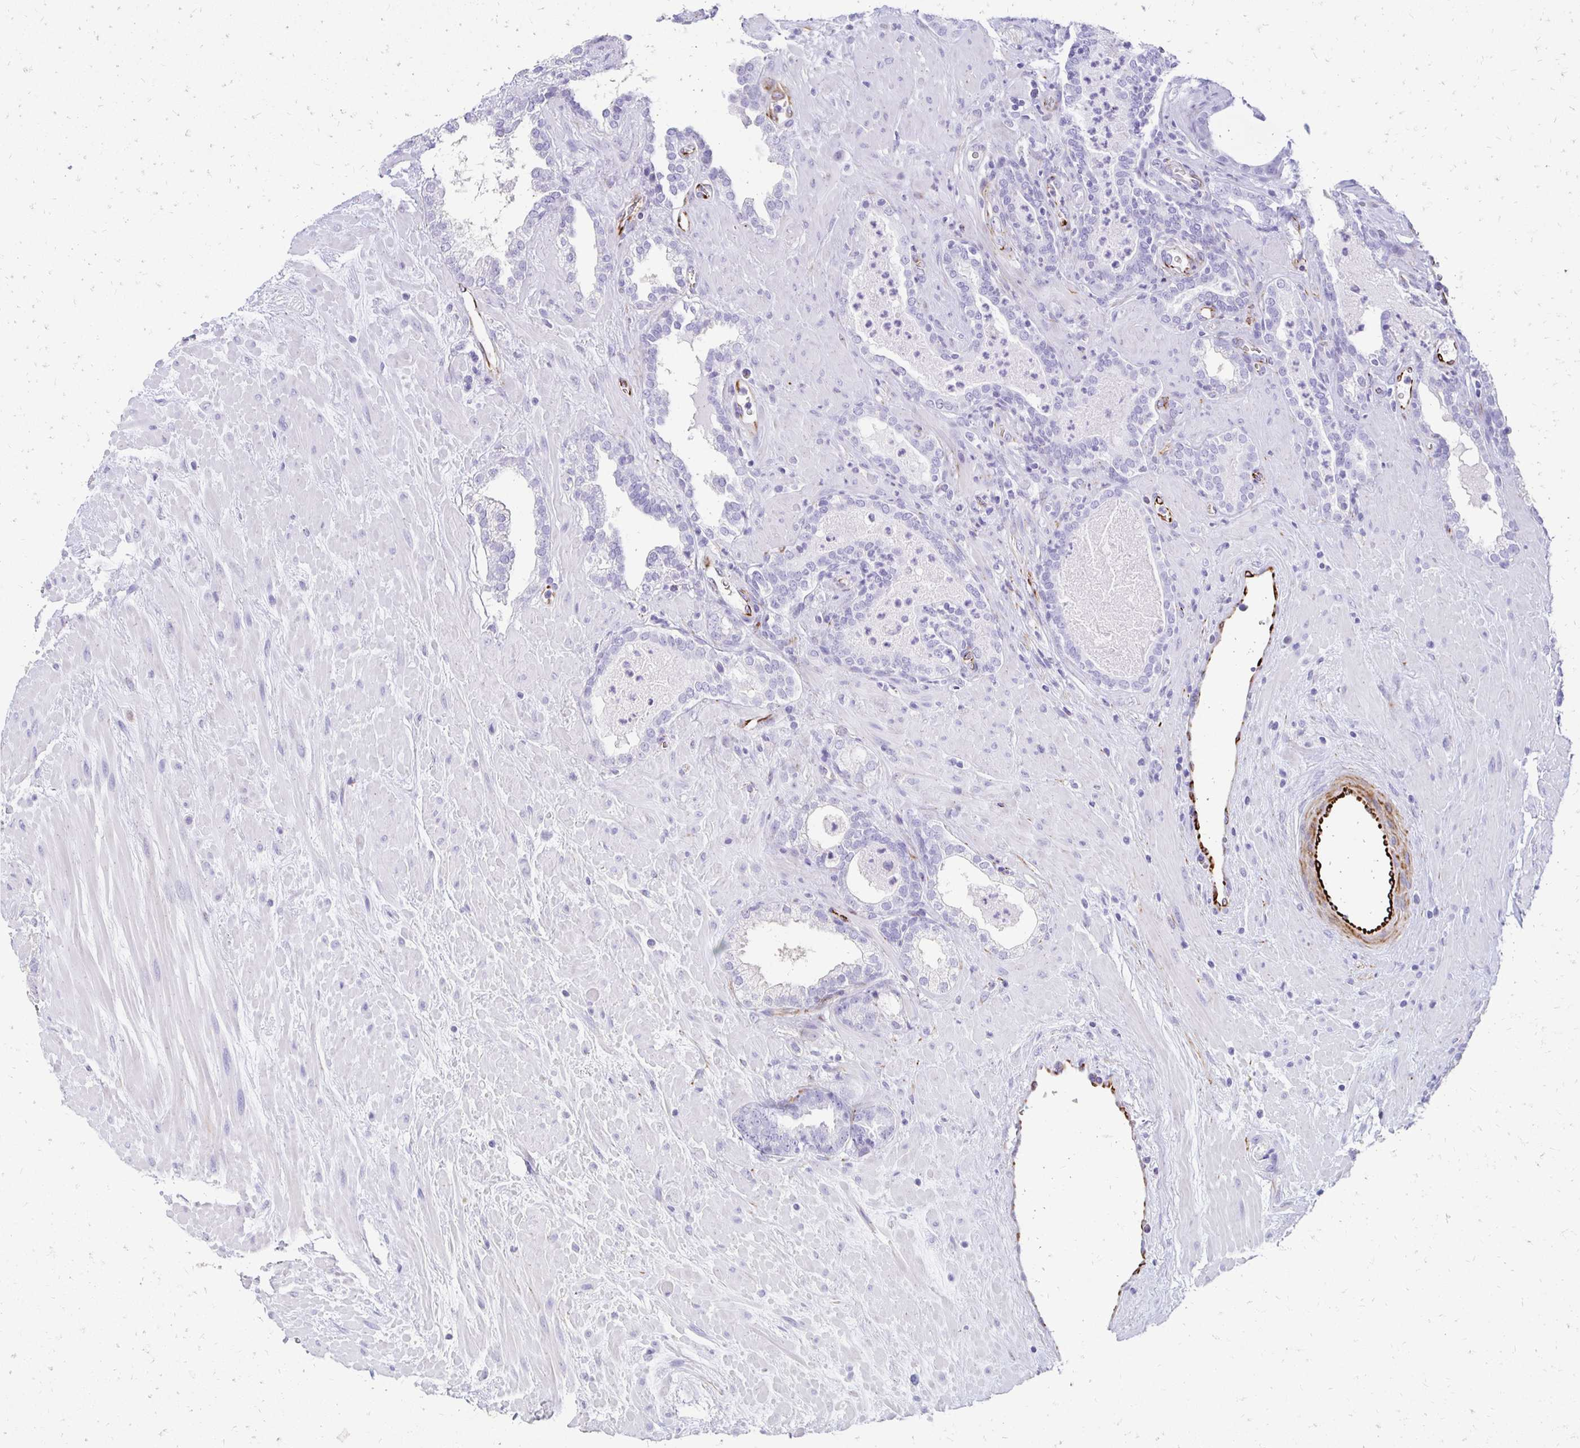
{"staining": {"intensity": "negative", "quantity": "none", "location": "none"}, "tissue": "prostate cancer", "cell_type": "Tumor cells", "image_type": "cancer", "snomed": [{"axis": "morphology", "description": "Adenocarcinoma, Low grade"}, {"axis": "topography", "description": "Prostate"}], "caption": "IHC photomicrograph of prostate adenocarcinoma (low-grade) stained for a protein (brown), which exhibits no expression in tumor cells.", "gene": "TMEM54", "patient": {"sex": "male", "age": 62}}